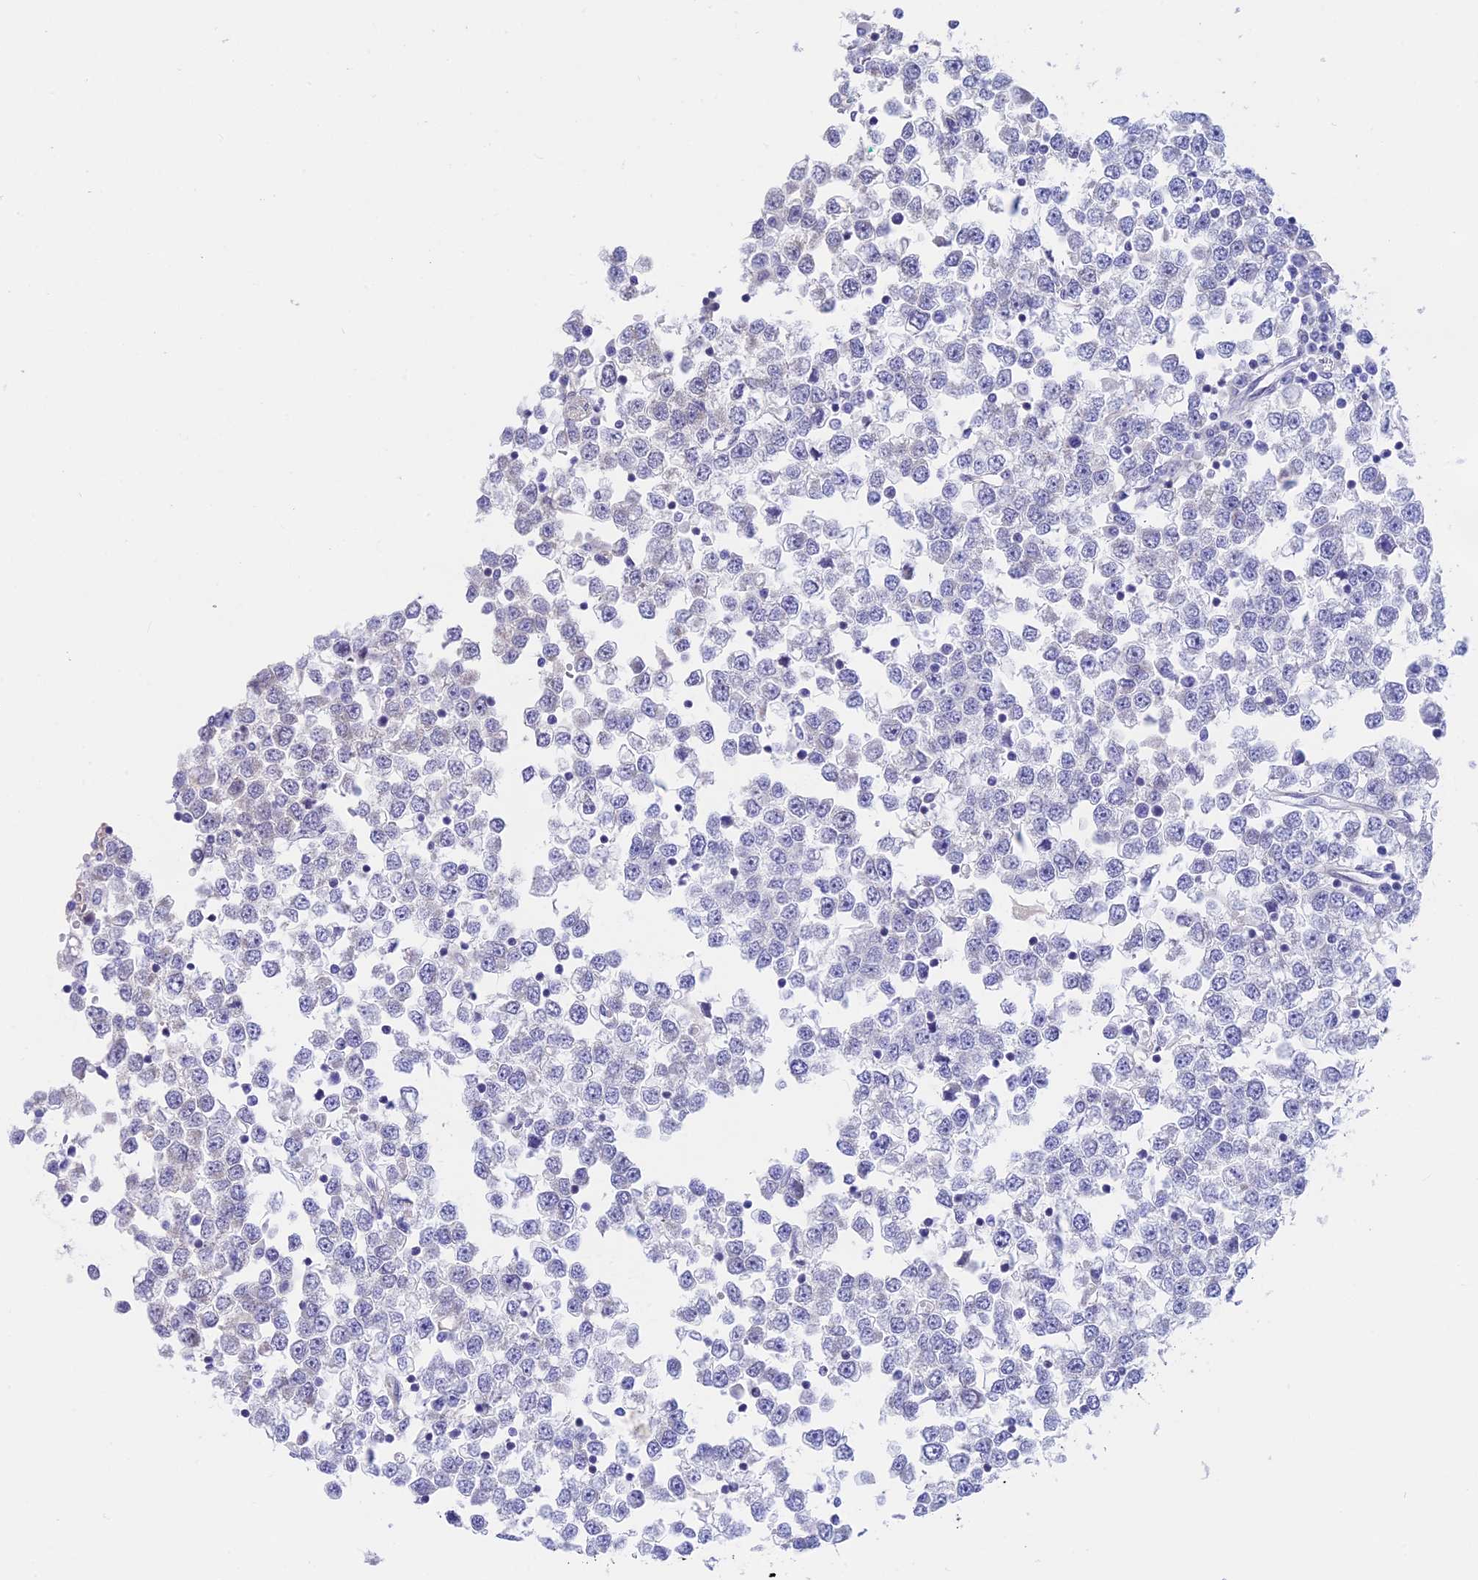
{"staining": {"intensity": "negative", "quantity": "none", "location": "none"}, "tissue": "testis cancer", "cell_type": "Tumor cells", "image_type": "cancer", "snomed": [{"axis": "morphology", "description": "Seminoma, NOS"}, {"axis": "topography", "description": "Testis"}], "caption": "This micrograph is of testis seminoma stained with immunohistochemistry to label a protein in brown with the nuclei are counter-stained blue. There is no expression in tumor cells.", "gene": "GLB1L", "patient": {"sex": "male", "age": 65}}